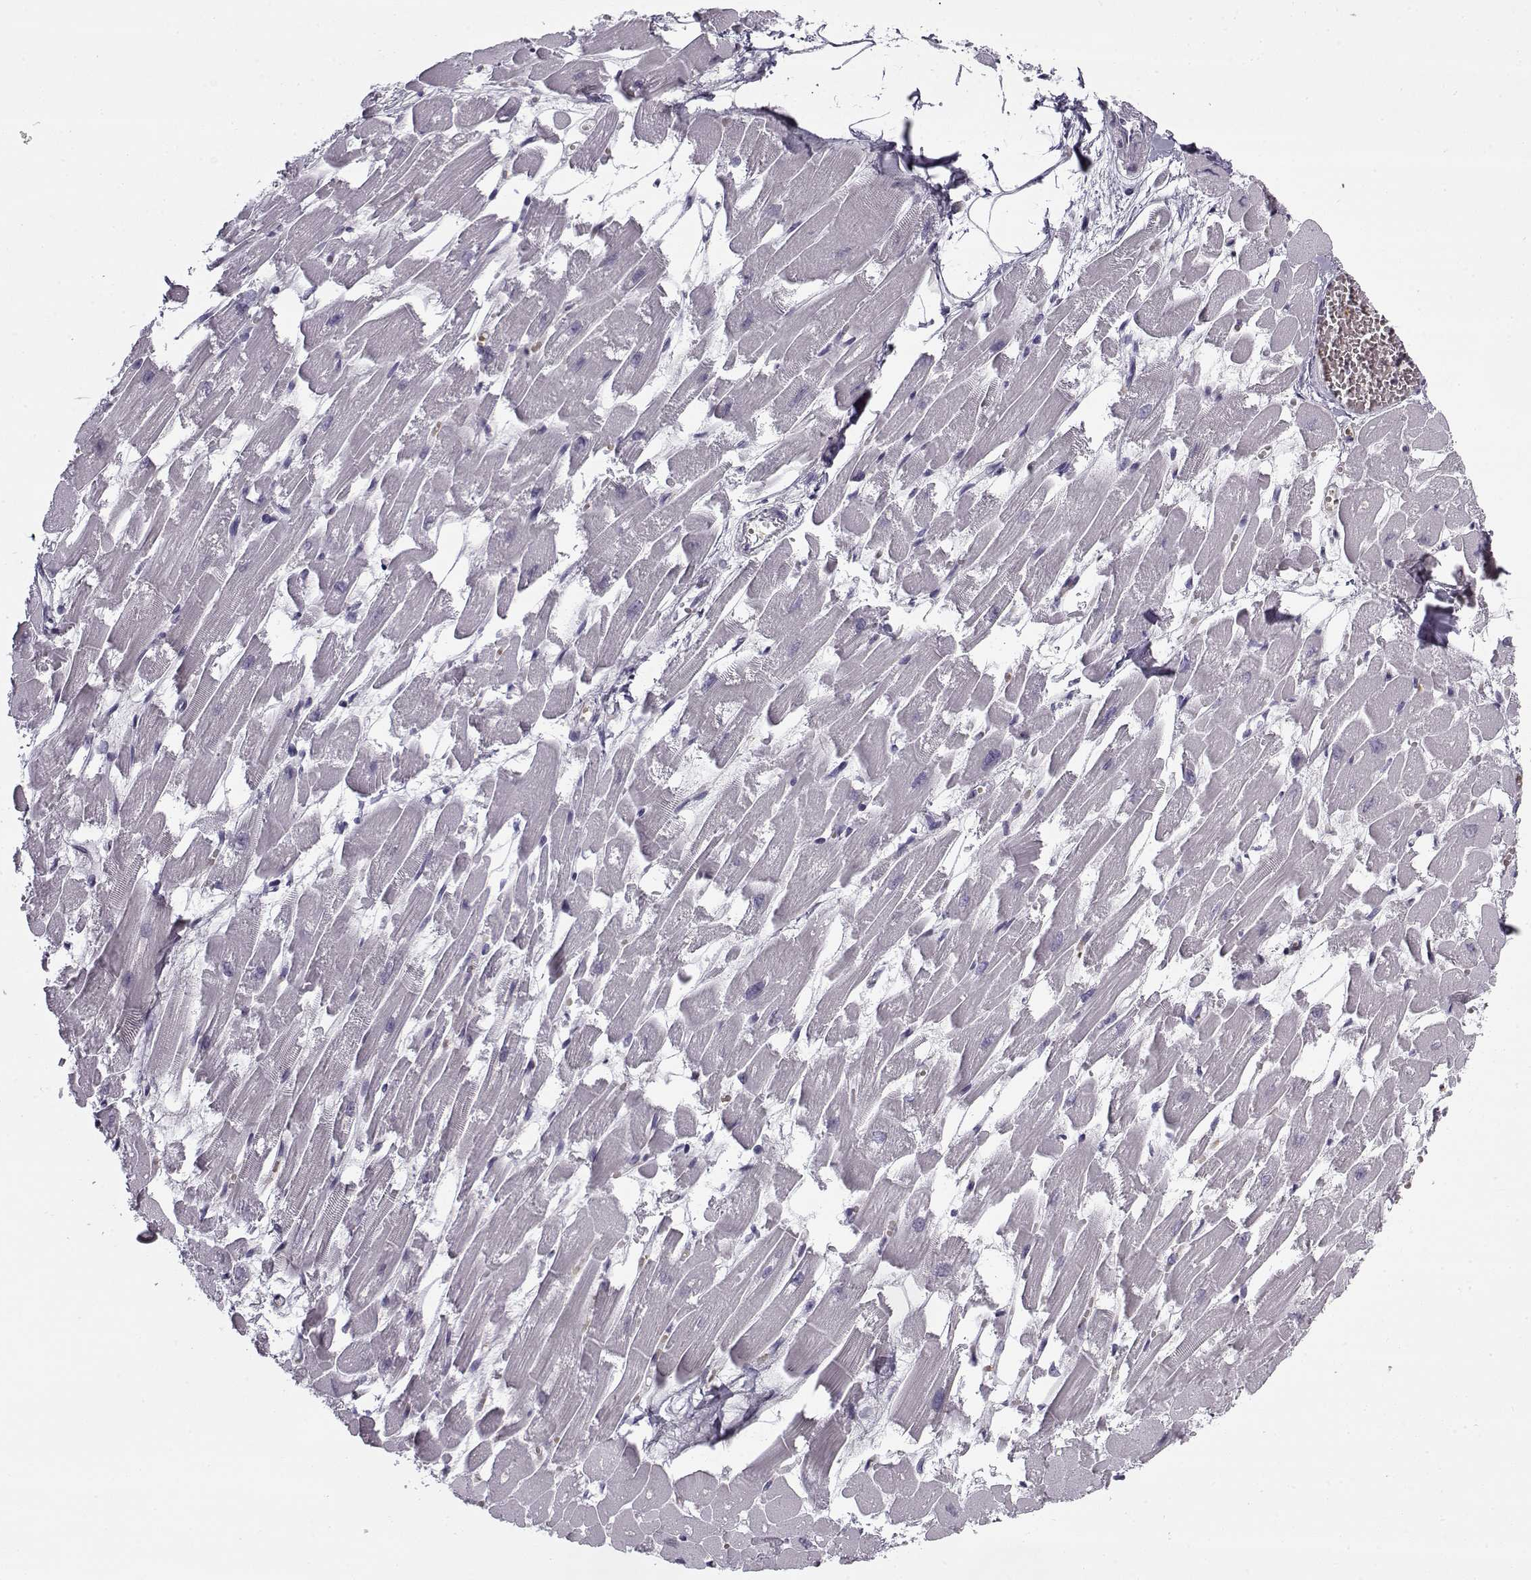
{"staining": {"intensity": "negative", "quantity": "none", "location": "none"}, "tissue": "heart muscle", "cell_type": "Cardiomyocytes", "image_type": "normal", "snomed": [{"axis": "morphology", "description": "Normal tissue, NOS"}, {"axis": "topography", "description": "Heart"}], "caption": "An immunohistochemistry (IHC) histopathology image of benign heart muscle is shown. There is no staining in cardiomyocytes of heart muscle. Brightfield microscopy of IHC stained with DAB (3,3'-diaminobenzidine) (brown) and hematoxylin (blue), captured at high magnification.", "gene": "SNCA", "patient": {"sex": "female", "age": 52}}